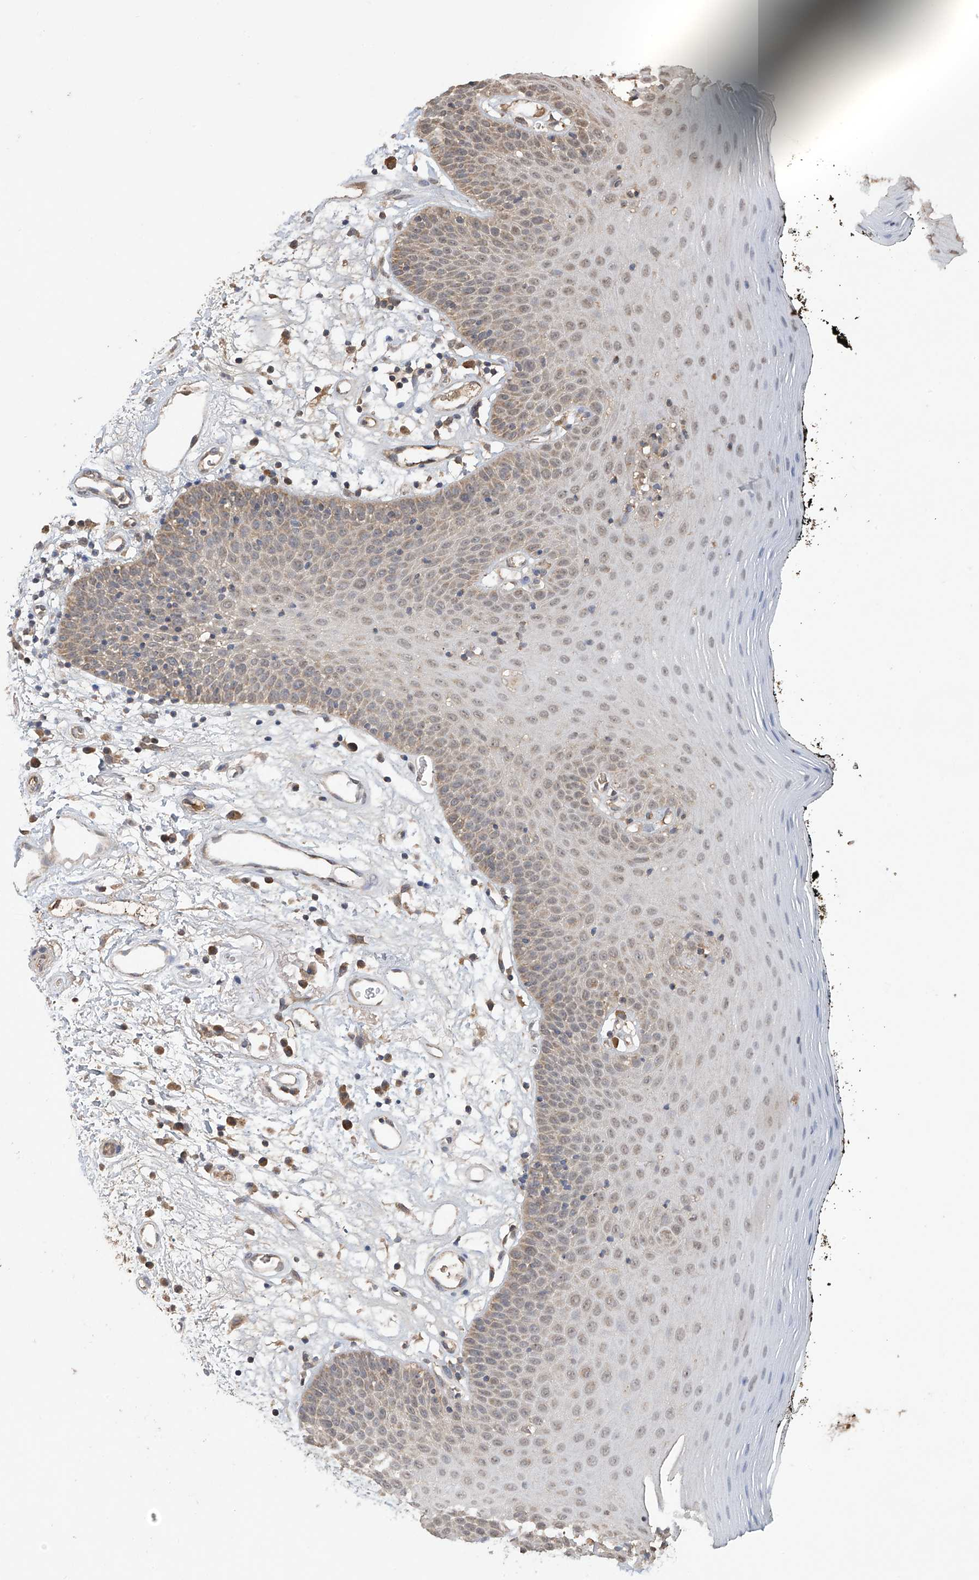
{"staining": {"intensity": "weak", "quantity": "25%-75%", "location": "cytoplasmic/membranous"}, "tissue": "oral mucosa", "cell_type": "Squamous epithelial cells", "image_type": "normal", "snomed": [{"axis": "morphology", "description": "Normal tissue, NOS"}, {"axis": "topography", "description": "Oral tissue"}], "caption": "IHC staining of benign oral mucosa, which displays low levels of weak cytoplasmic/membranous expression in about 25%-75% of squamous epithelial cells indicating weak cytoplasmic/membranous protein staining. The staining was performed using DAB (3,3'-diaminobenzidine) (brown) for protein detection and nuclei were counterstained in hematoxylin (blue).", "gene": "PNPT1", "patient": {"sex": "male", "age": 74}}